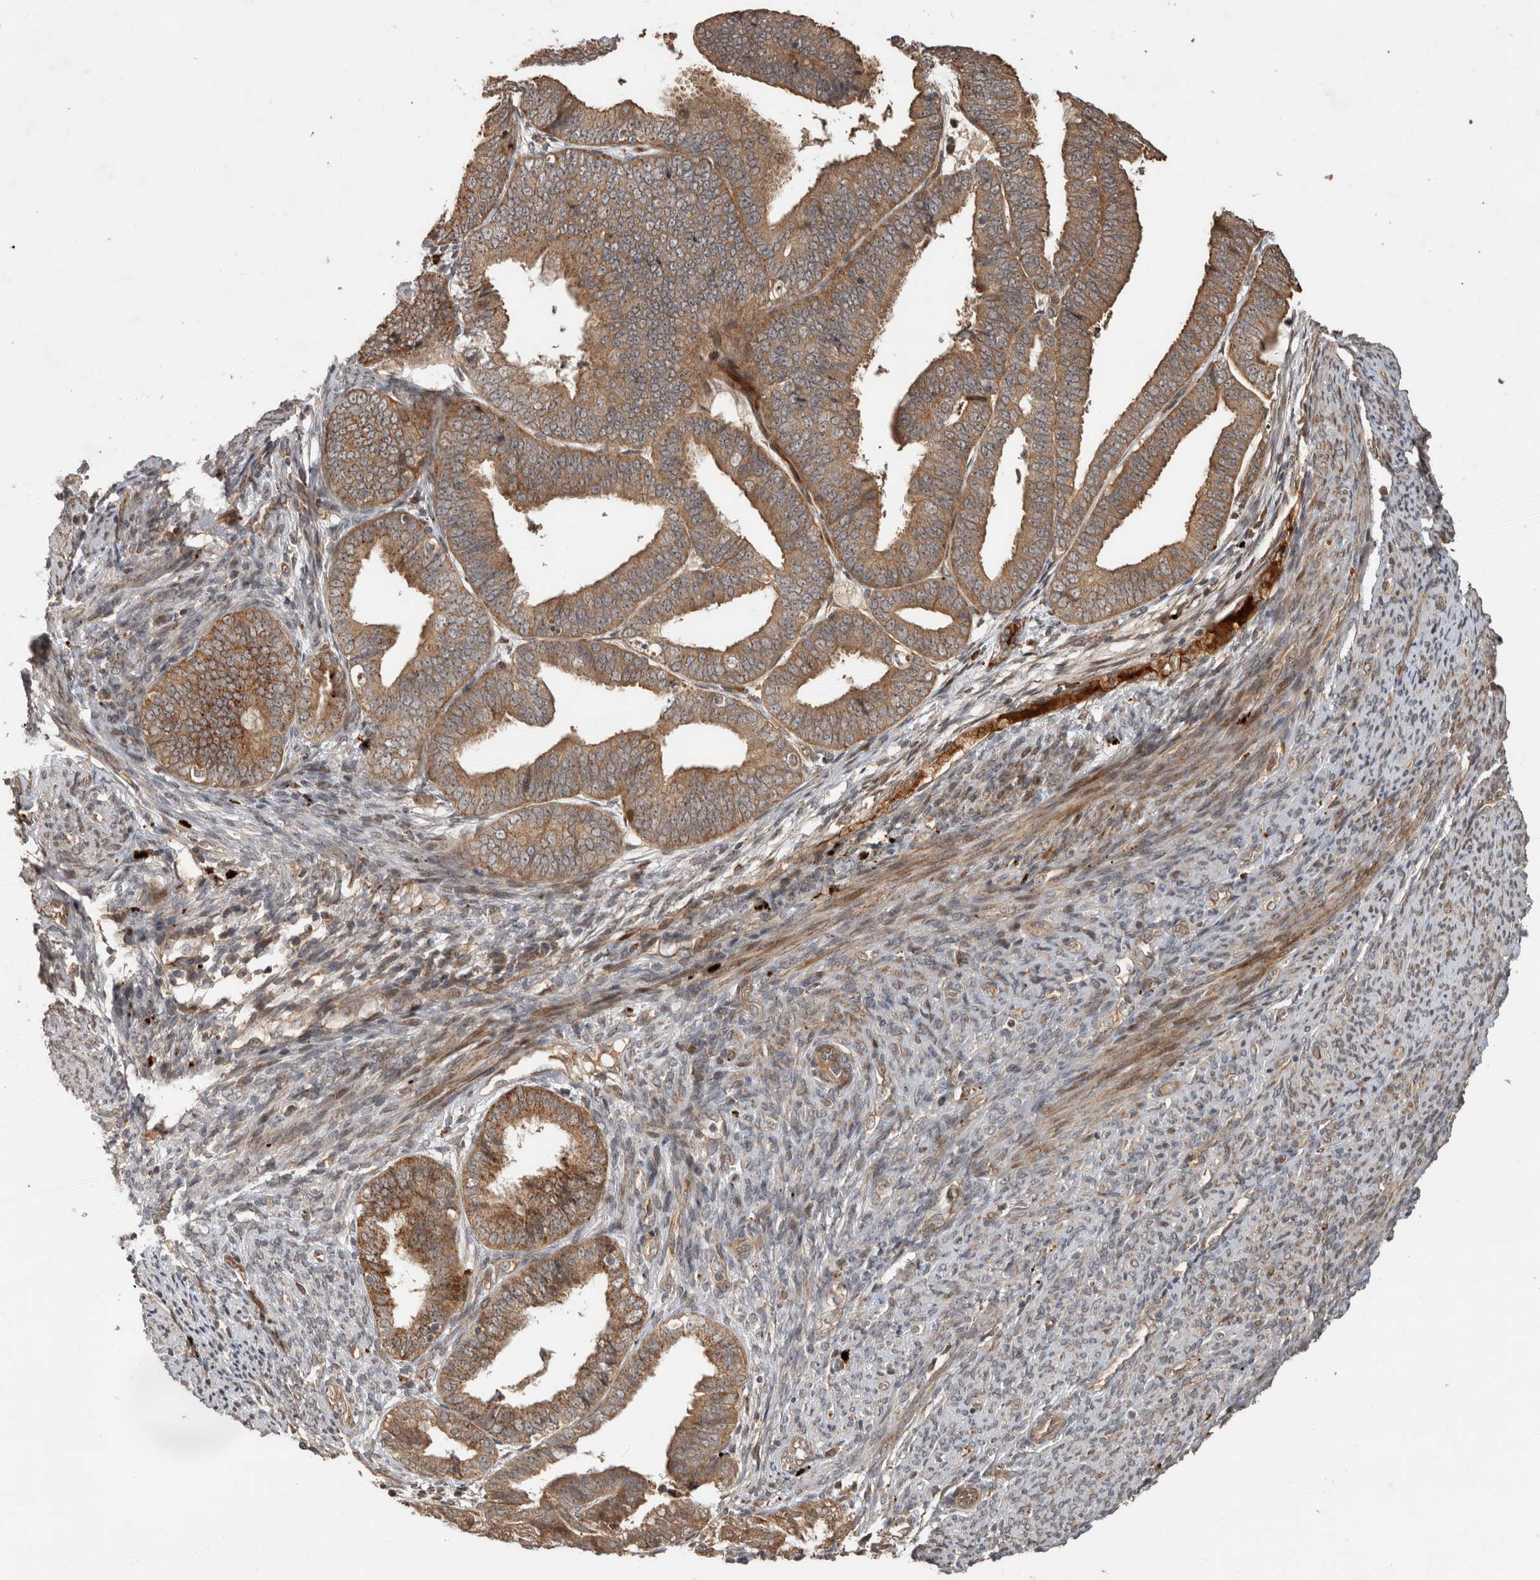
{"staining": {"intensity": "moderate", "quantity": ">75%", "location": "cytoplasmic/membranous"}, "tissue": "endometrial cancer", "cell_type": "Tumor cells", "image_type": "cancer", "snomed": [{"axis": "morphology", "description": "Adenocarcinoma, NOS"}, {"axis": "topography", "description": "Endometrium"}], "caption": "Protein staining of endometrial cancer tissue demonstrates moderate cytoplasmic/membranous expression in approximately >75% of tumor cells. (DAB IHC with brightfield microscopy, high magnification).", "gene": "PITPNC1", "patient": {"sex": "female", "age": 63}}